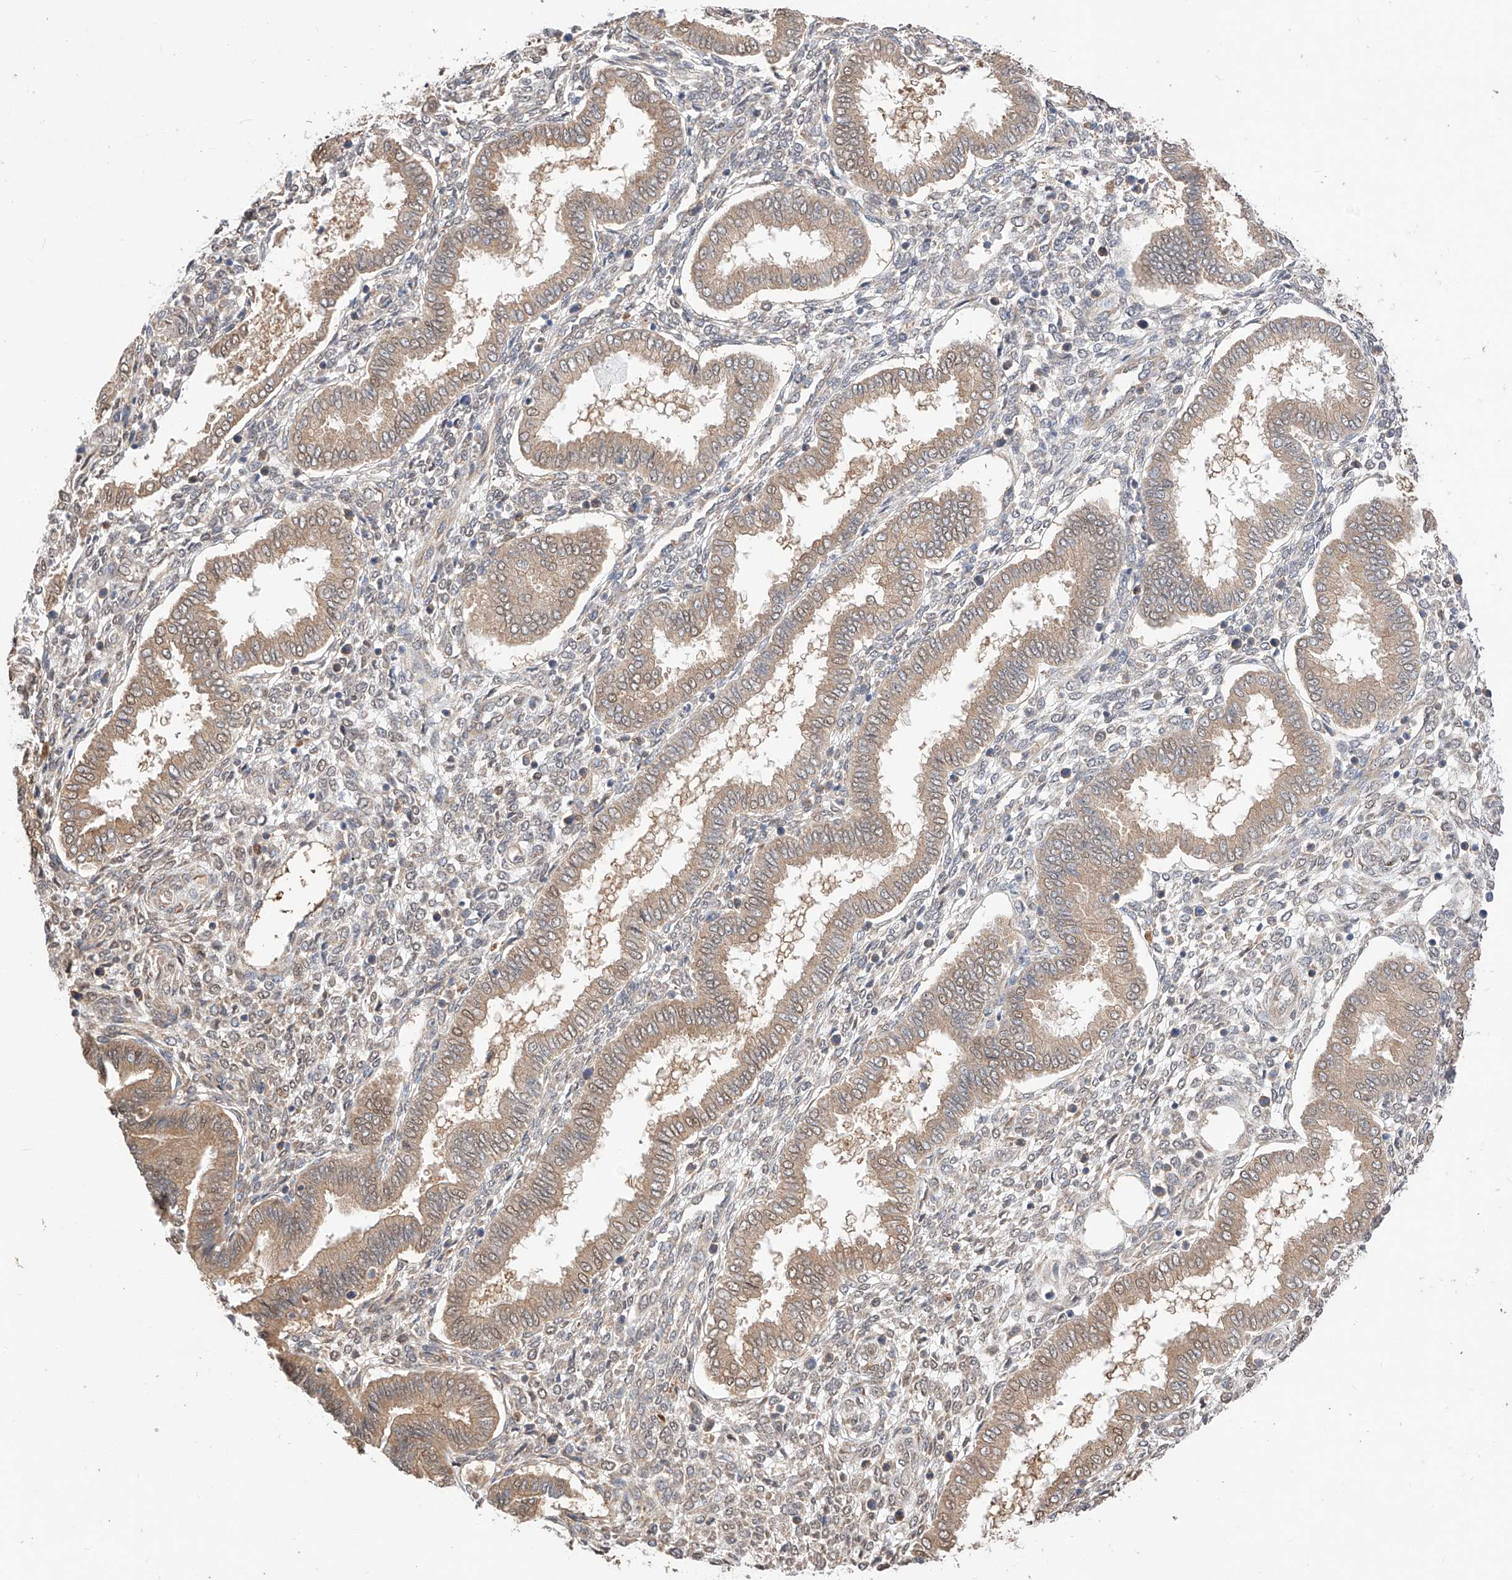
{"staining": {"intensity": "weak", "quantity": "<25%", "location": "cytoplasmic/membranous"}, "tissue": "endometrium", "cell_type": "Cells in endometrial stroma", "image_type": "normal", "snomed": [{"axis": "morphology", "description": "Normal tissue, NOS"}, {"axis": "topography", "description": "Endometrium"}], "caption": "Endometrium stained for a protein using immunohistochemistry (IHC) shows no expression cells in endometrial stroma.", "gene": "ZSCAN4", "patient": {"sex": "female", "age": 24}}